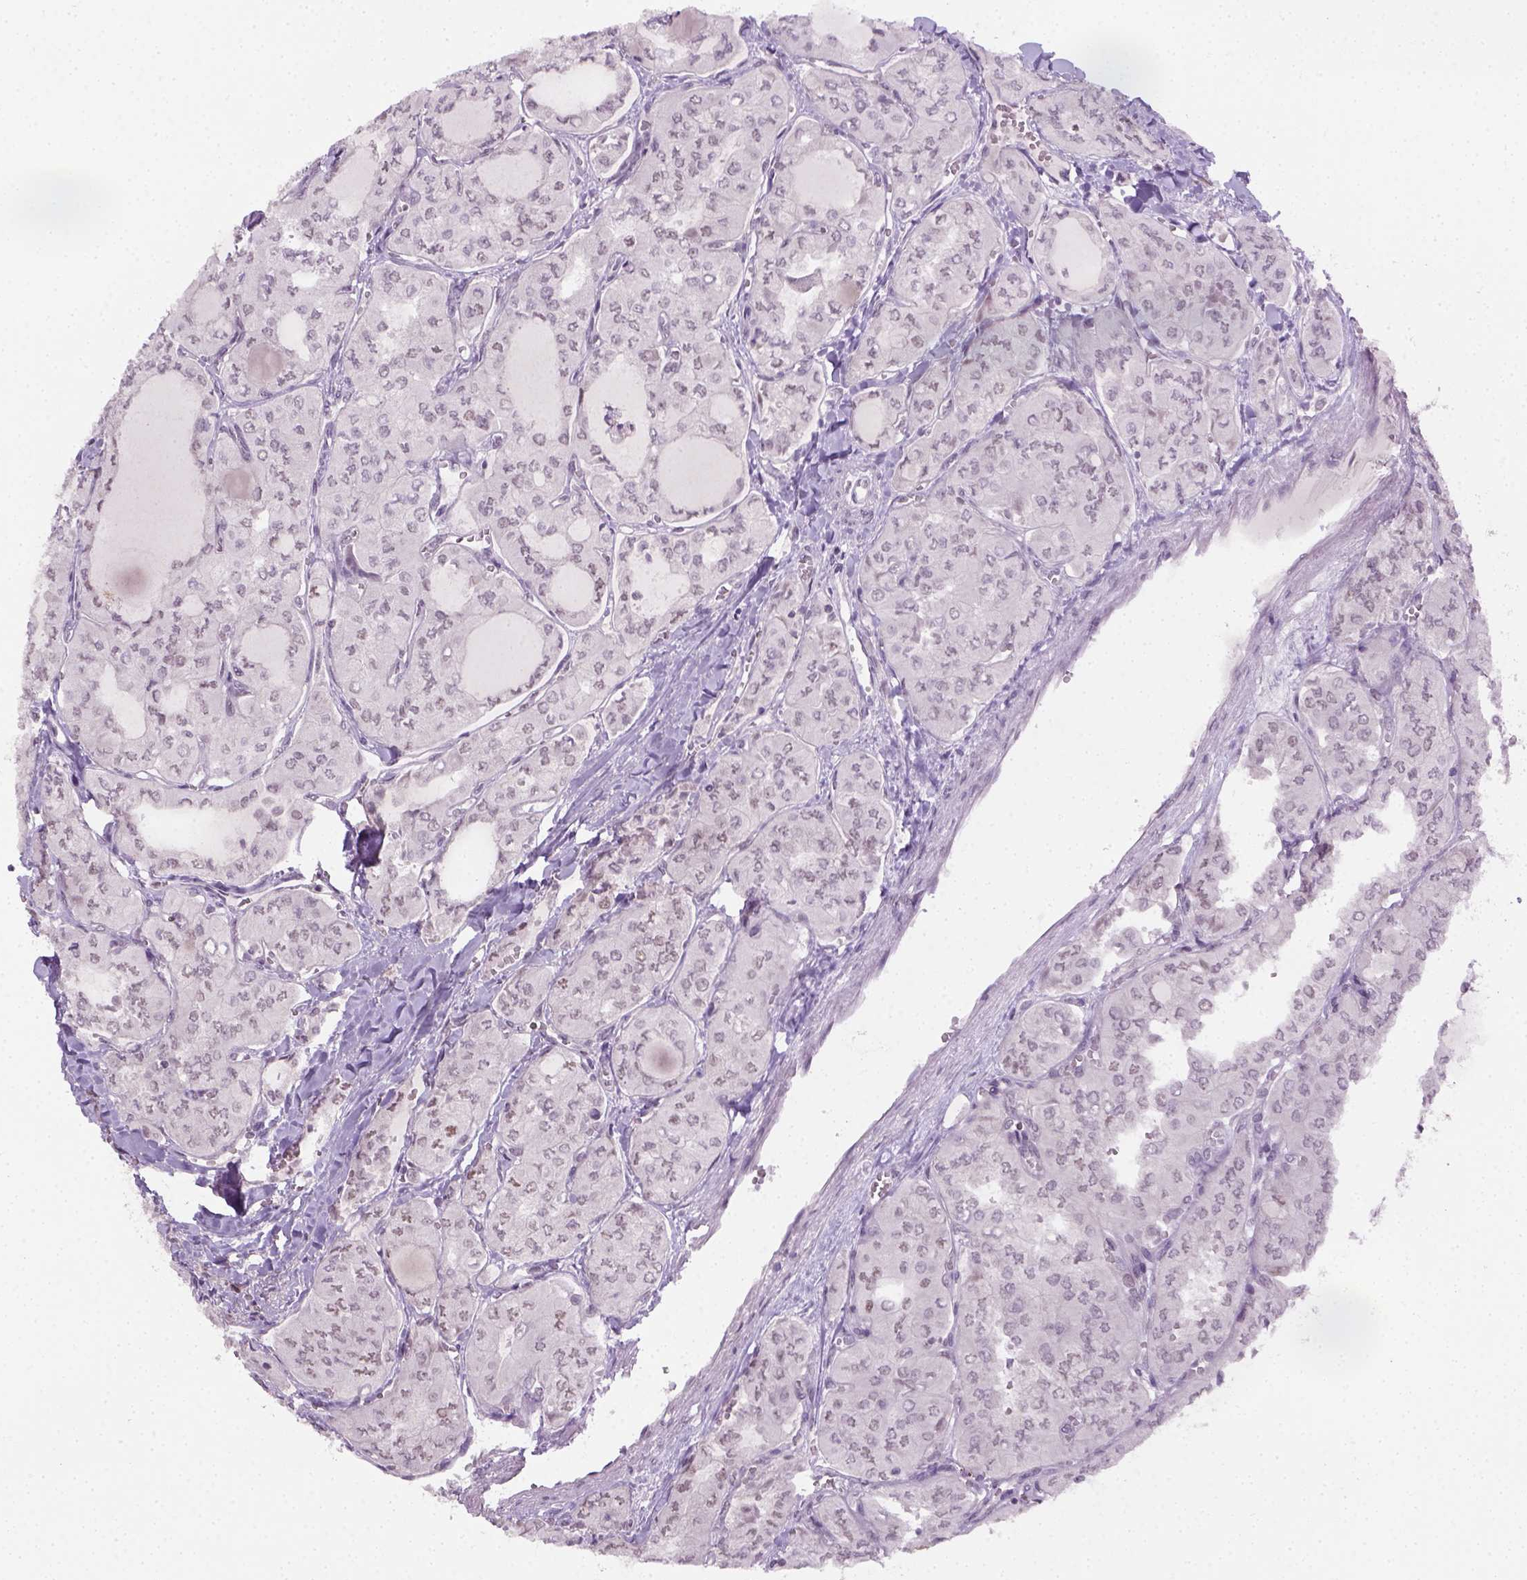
{"staining": {"intensity": "negative", "quantity": "none", "location": "none"}, "tissue": "thyroid cancer", "cell_type": "Tumor cells", "image_type": "cancer", "snomed": [{"axis": "morphology", "description": "Papillary adenocarcinoma, NOS"}, {"axis": "topography", "description": "Thyroid gland"}], "caption": "Thyroid papillary adenocarcinoma stained for a protein using IHC reveals no positivity tumor cells.", "gene": "FANCE", "patient": {"sex": "male", "age": 20}}